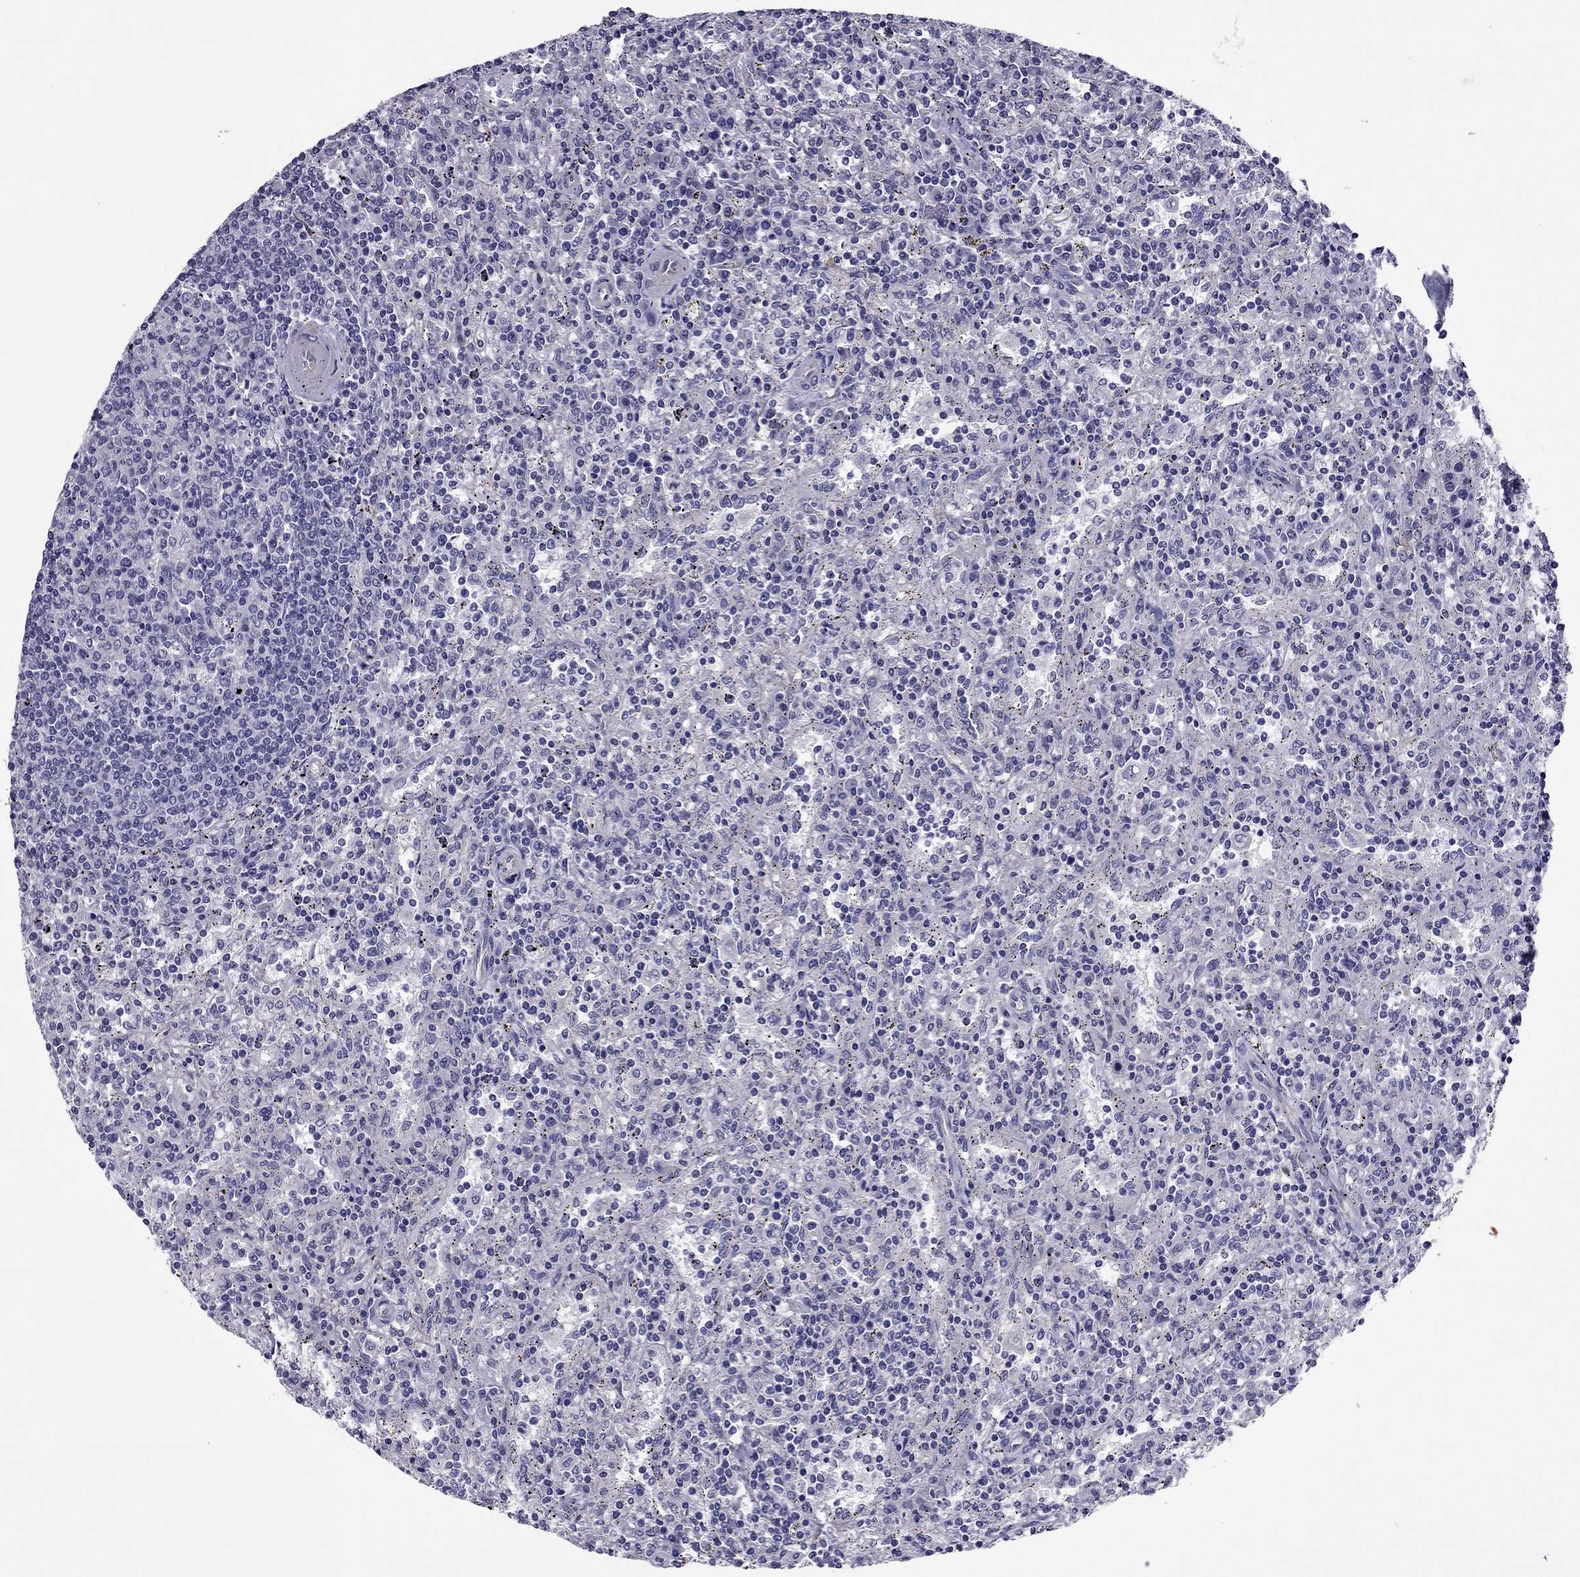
{"staining": {"intensity": "negative", "quantity": "none", "location": "none"}, "tissue": "lymphoma", "cell_type": "Tumor cells", "image_type": "cancer", "snomed": [{"axis": "morphology", "description": "Malignant lymphoma, non-Hodgkin's type, Low grade"}, {"axis": "topography", "description": "Lymph node"}], "caption": "This is a micrograph of immunohistochemistry staining of malignant lymphoma, non-Hodgkin's type (low-grade), which shows no positivity in tumor cells.", "gene": "SLC16A8", "patient": {"sex": "male", "age": 52}}